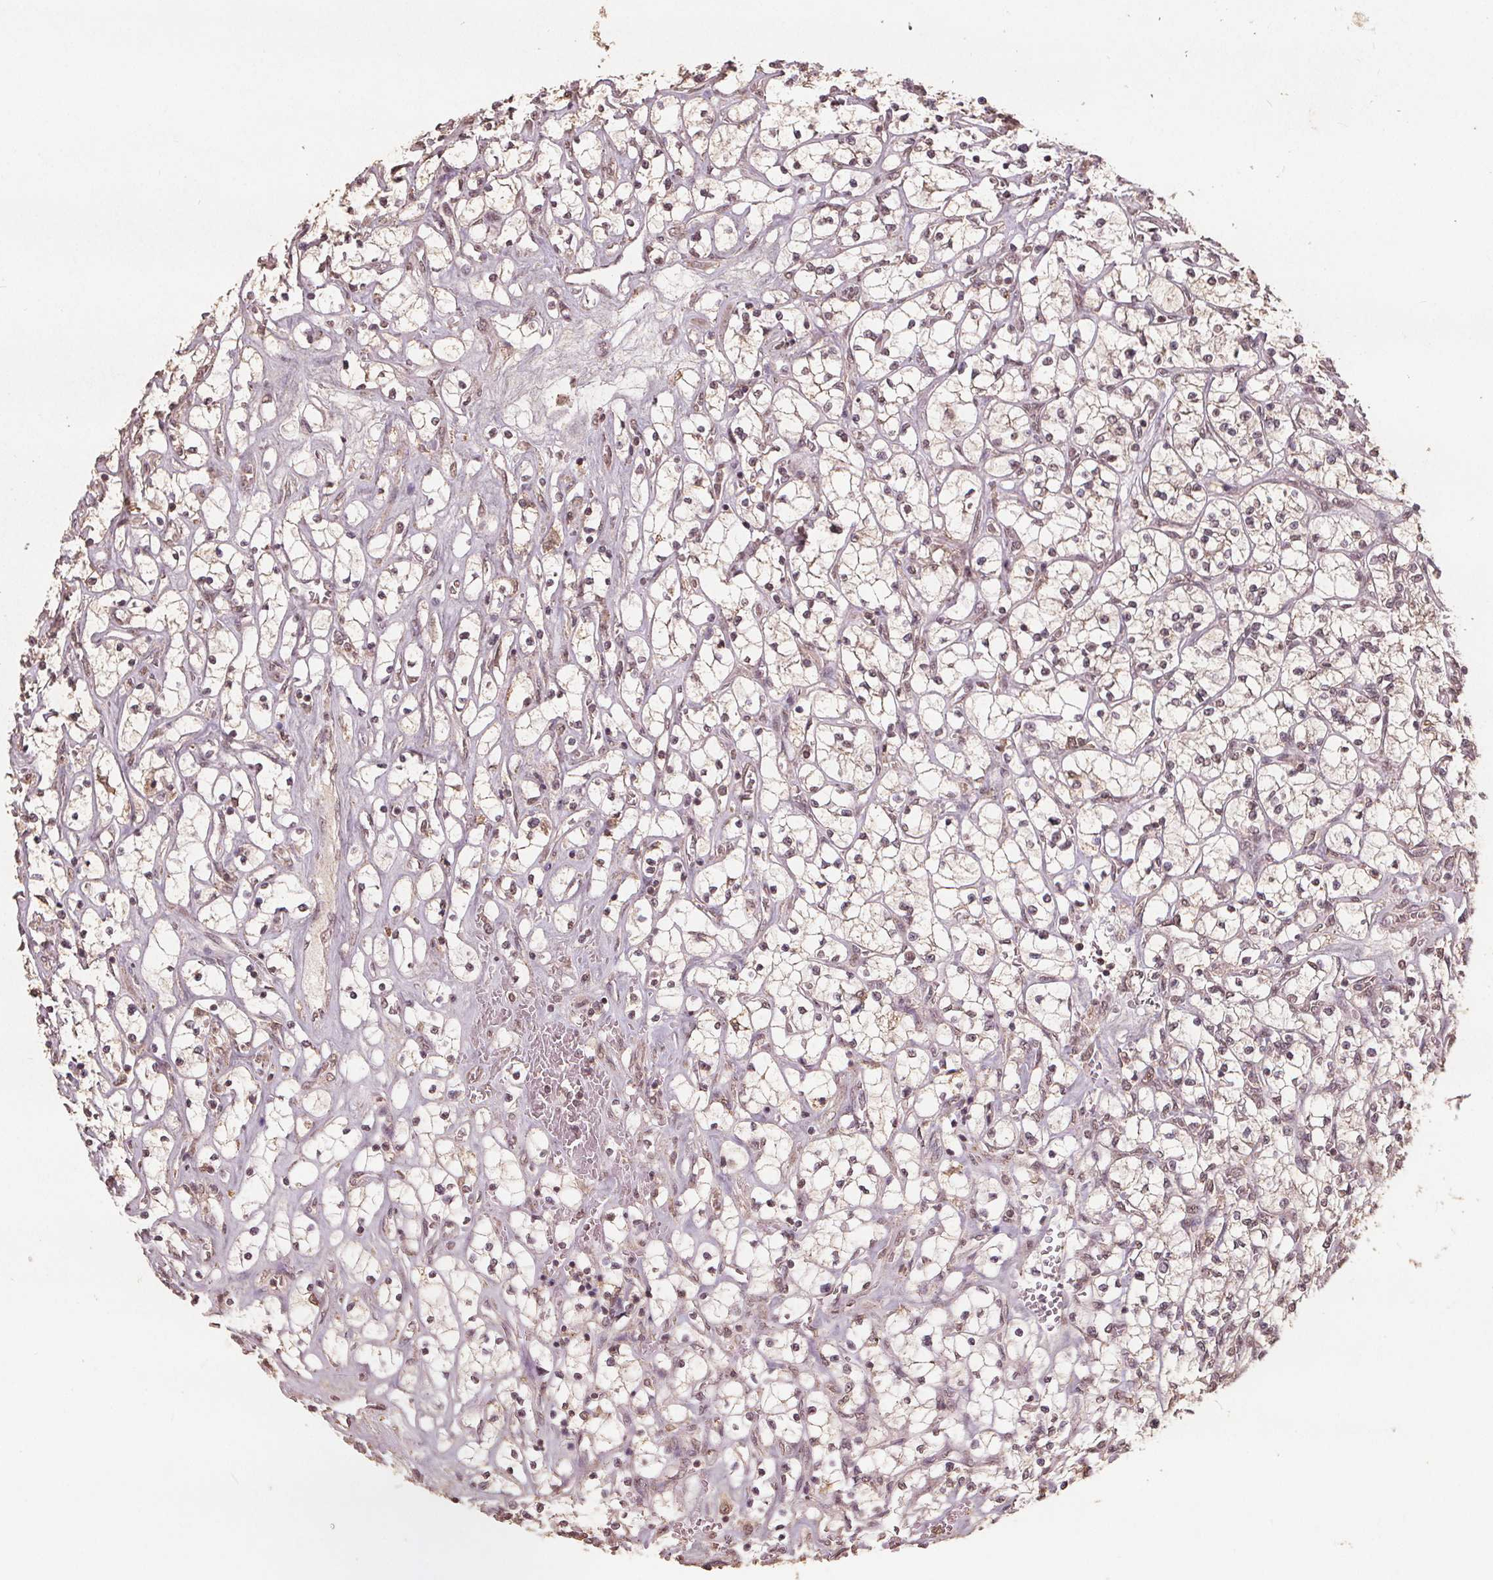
{"staining": {"intensity": "weak", "quantity": "25%-75%", "location": "nuclear"}, "tissue": "renal cancer", "cell_type": "Tumor cells", "image_type": "cancer", "snomed": [{"axis": "morphology", "description": "Adenocarcinoma, NOS"}, {"axis": "topography", "description": "Kidney"}], "caption": "Immunohistochemistry of renal adenocarcinoma shows low levels of weak nuclear staining in about 25%-75% of tumor cells.", "gene": "DSG3", "patient": {"sex": "female", "age": 64}}